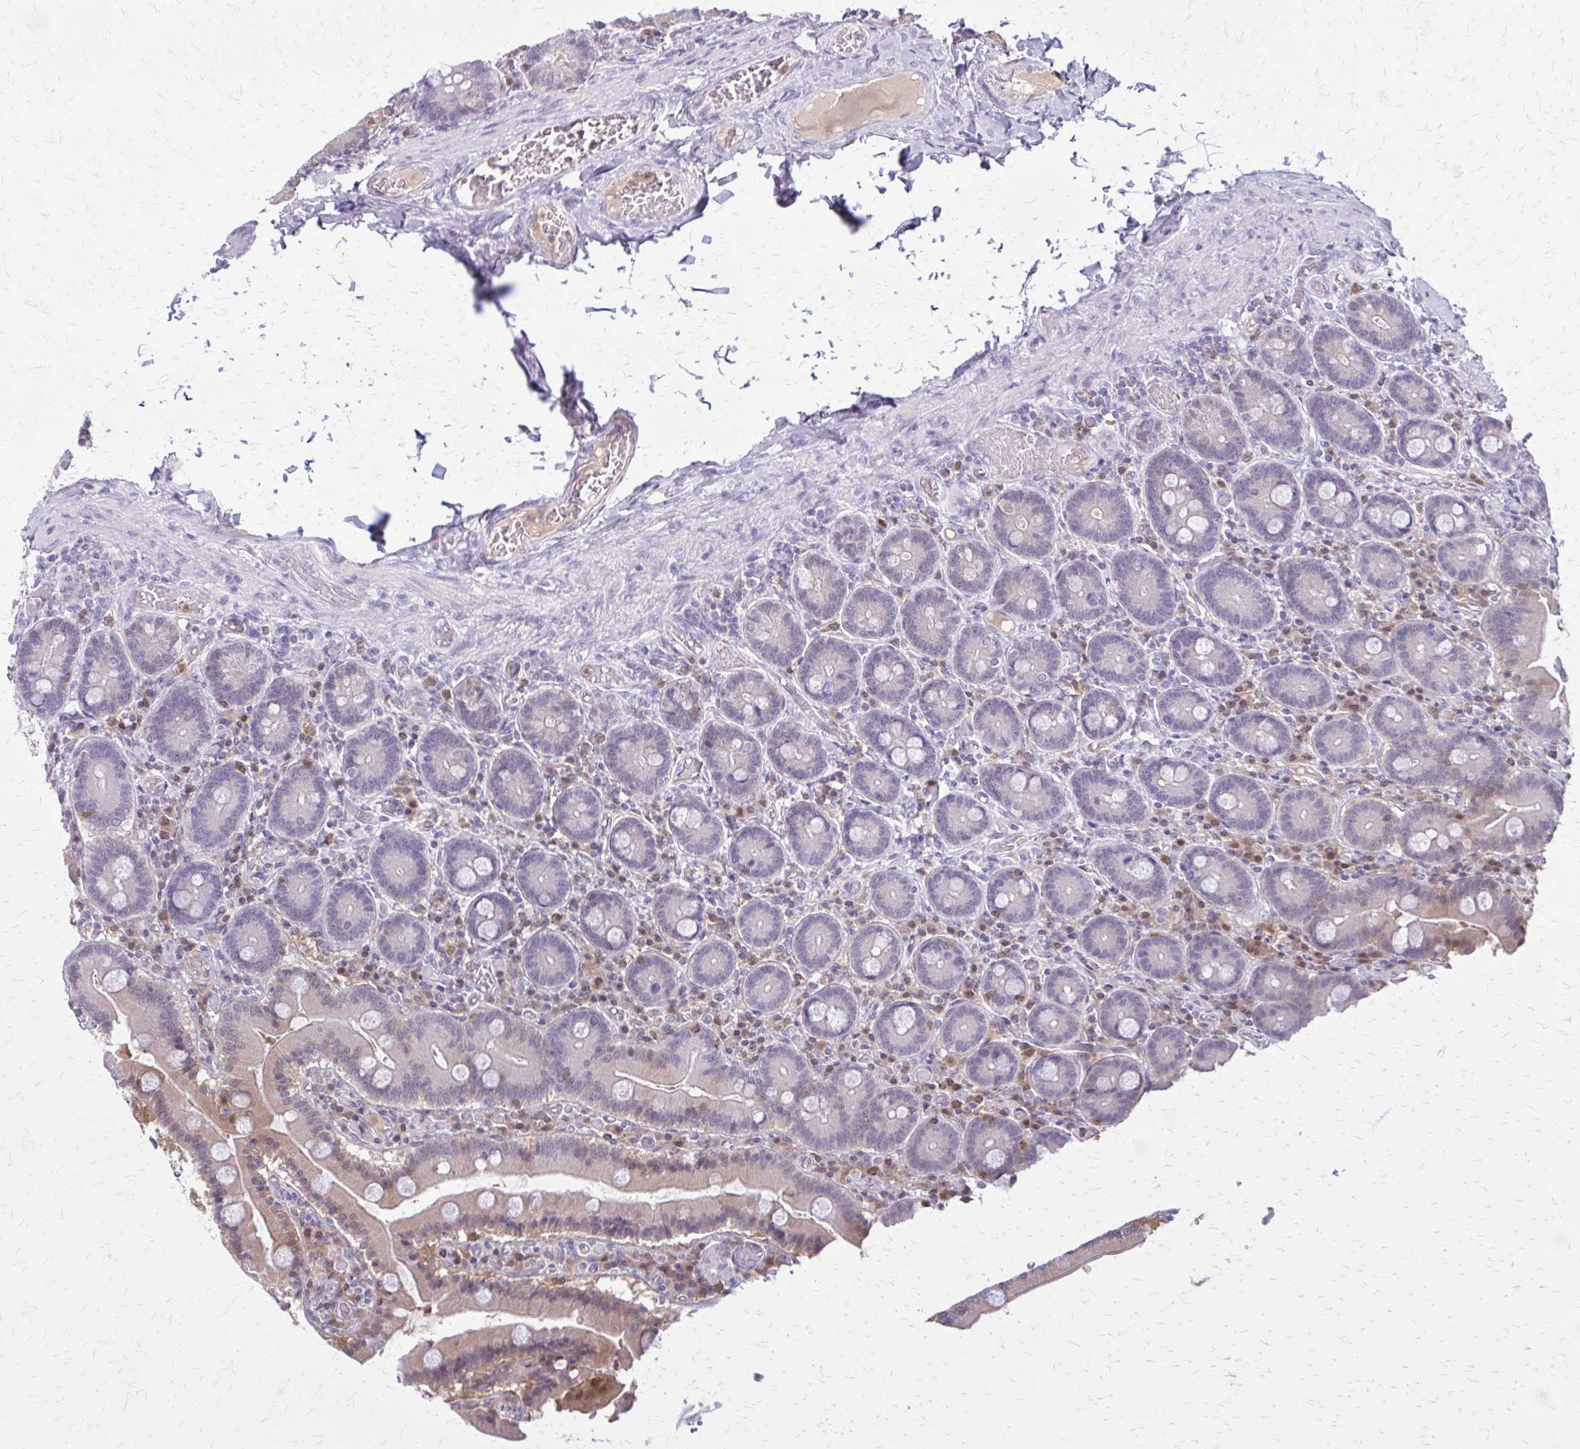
{"staining": {"intensity": "moderate", "quantity": "<25%", "location": "cytoplasmic/membranous"}, "tissue": "duodenum", "cell_type": "Glandular cells", "image_type": "normal", "snomed": [{"axis": "morphology", "description": "Normal tissue, NOS"}, {"axis": "topography", "description": "Duodenum"}], "caption": "A brown stain labels moderate cytoplasmic/membranous expression of a protein in glandular cells of benign human duodenum.", "gene": "GLRX", "patient": {"sex": "female", "age": 62}}